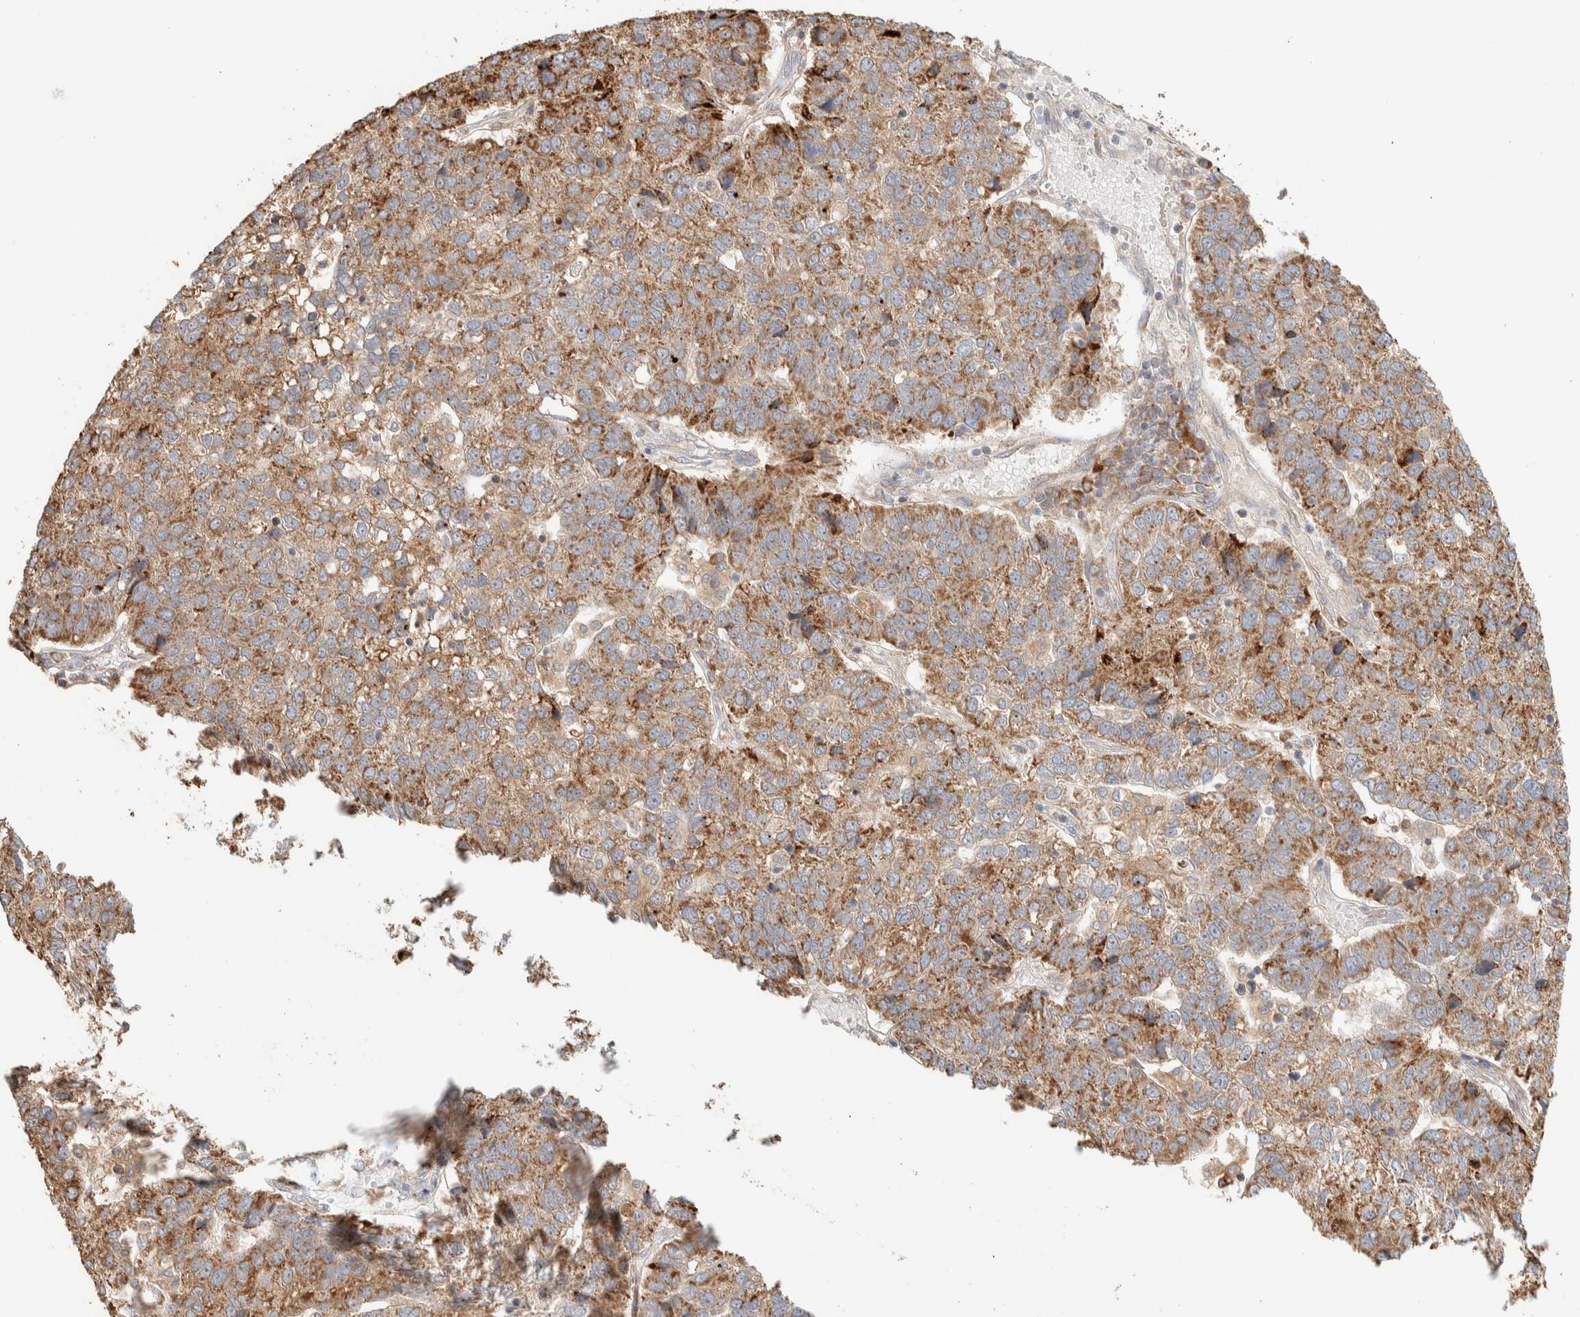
{"staining": {"intensity": "moderate", "quantity": ">75%", "location": "cytoplasmic/membranous"}, "tissue": "pancreatic cancer", "cell_type": "Tumor cells", "image_type": "cancer", "snomed": [{"axis": "morphology", "description": "Adenocarcinoma, NOS"}, {"axis": "topography", "description": "Pancreas"}], "caption": "Immunohistochemical staining of pancreatic adenocarcinoma exhibits moderate cytoplasmic/membranous protein staining in about >75% of tumor cells.", "gene": "KIF9", "patient": {"sex": "female", "age": 61}}